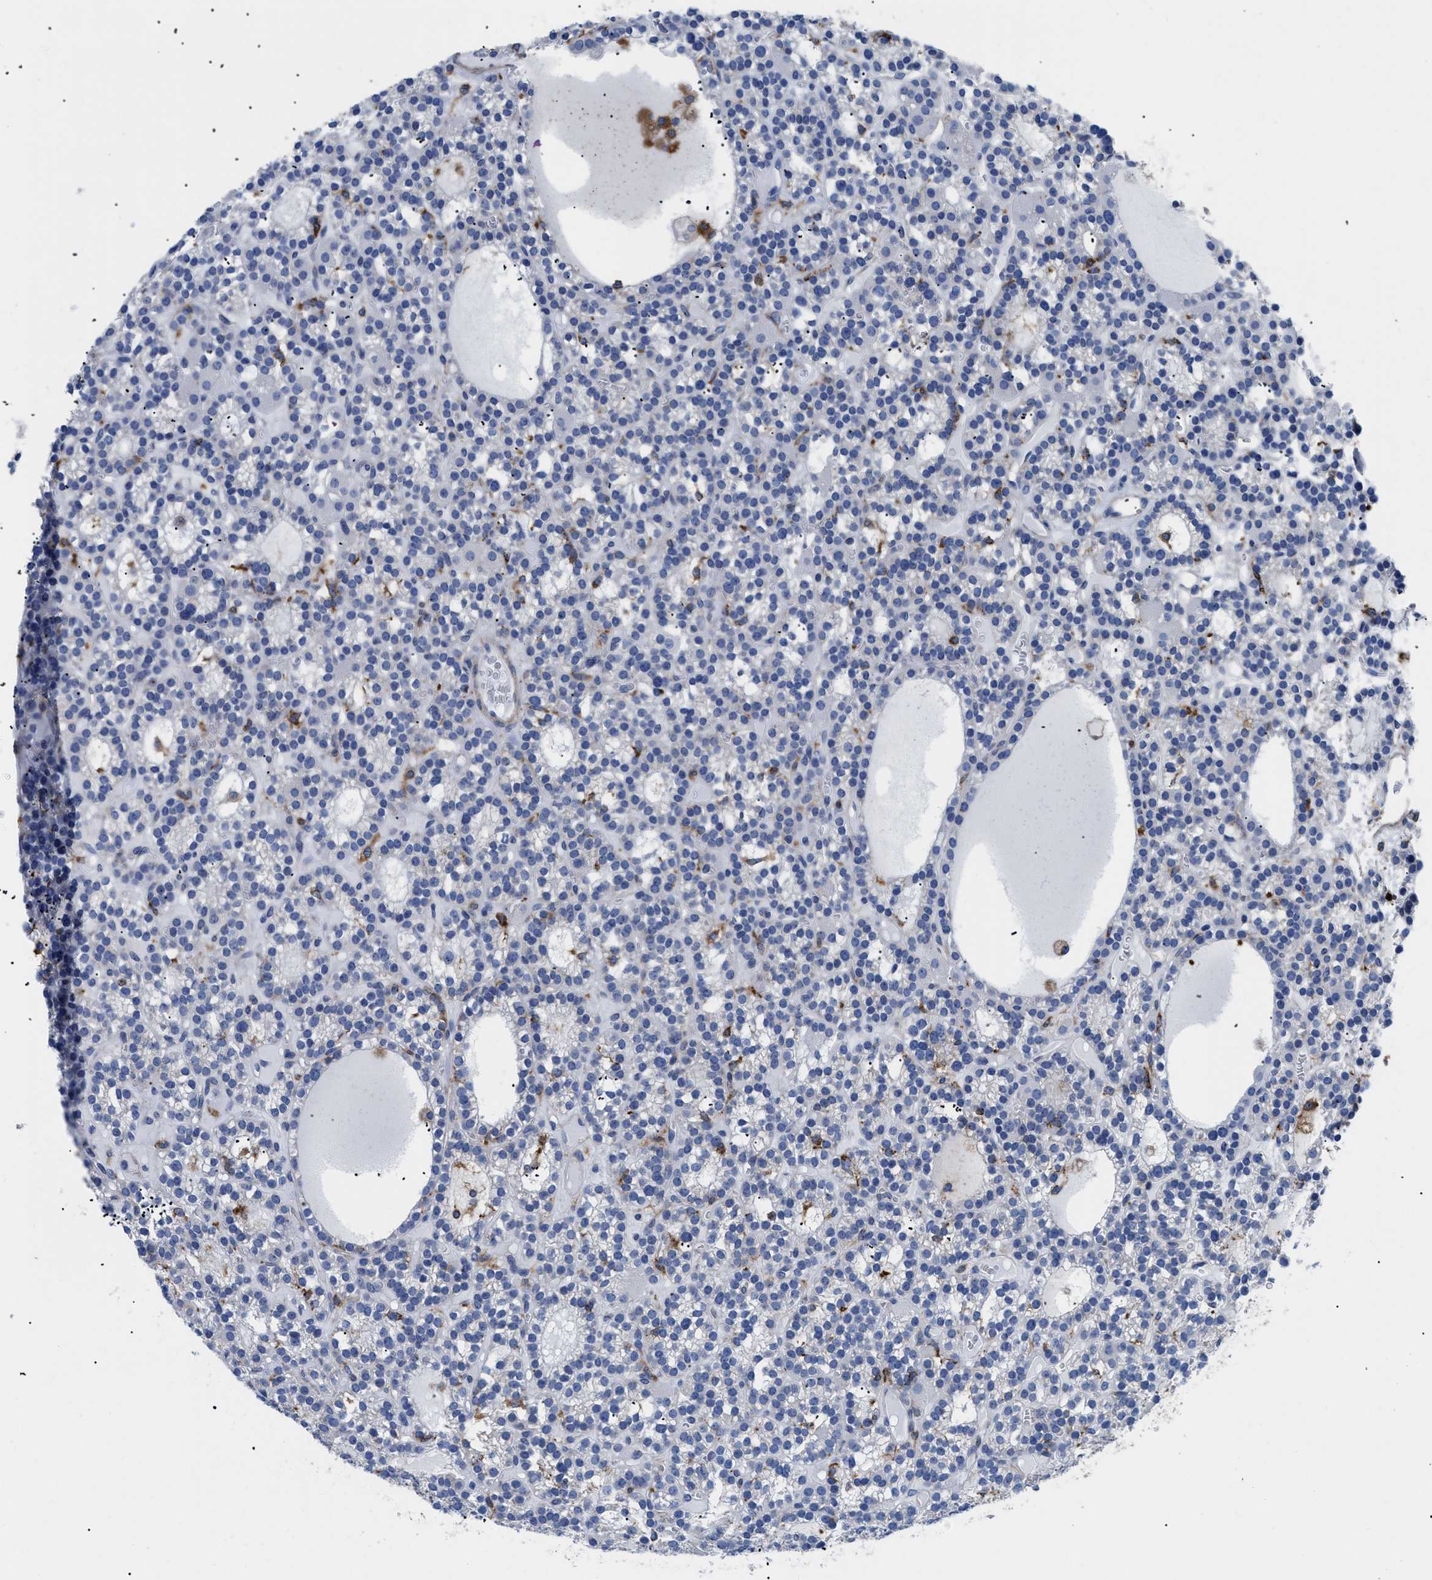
{"staining": {"intensity": "weak", "quantity": "<25%", "location": "cytoplasmic/membranous"}, "tissue": "parathyroid gland", "cell_type": "Glandular cells", "image_type": "normal", "snomed": [{"axis": "morphology", "description": "Normal tissue, NOS"}, {"axis": "morphology", "description": "Adenoma, NOS"}, {"axis": "topography", "description": "Parathyroid gland"}], "caption": "The image exhibits no significant staining in glandular cells of parathyroid gland. (DAB immunohistochemistry (IHC), high magnification).", "gene": "HLA", "patient": {"sex": "female", "age": 58}}